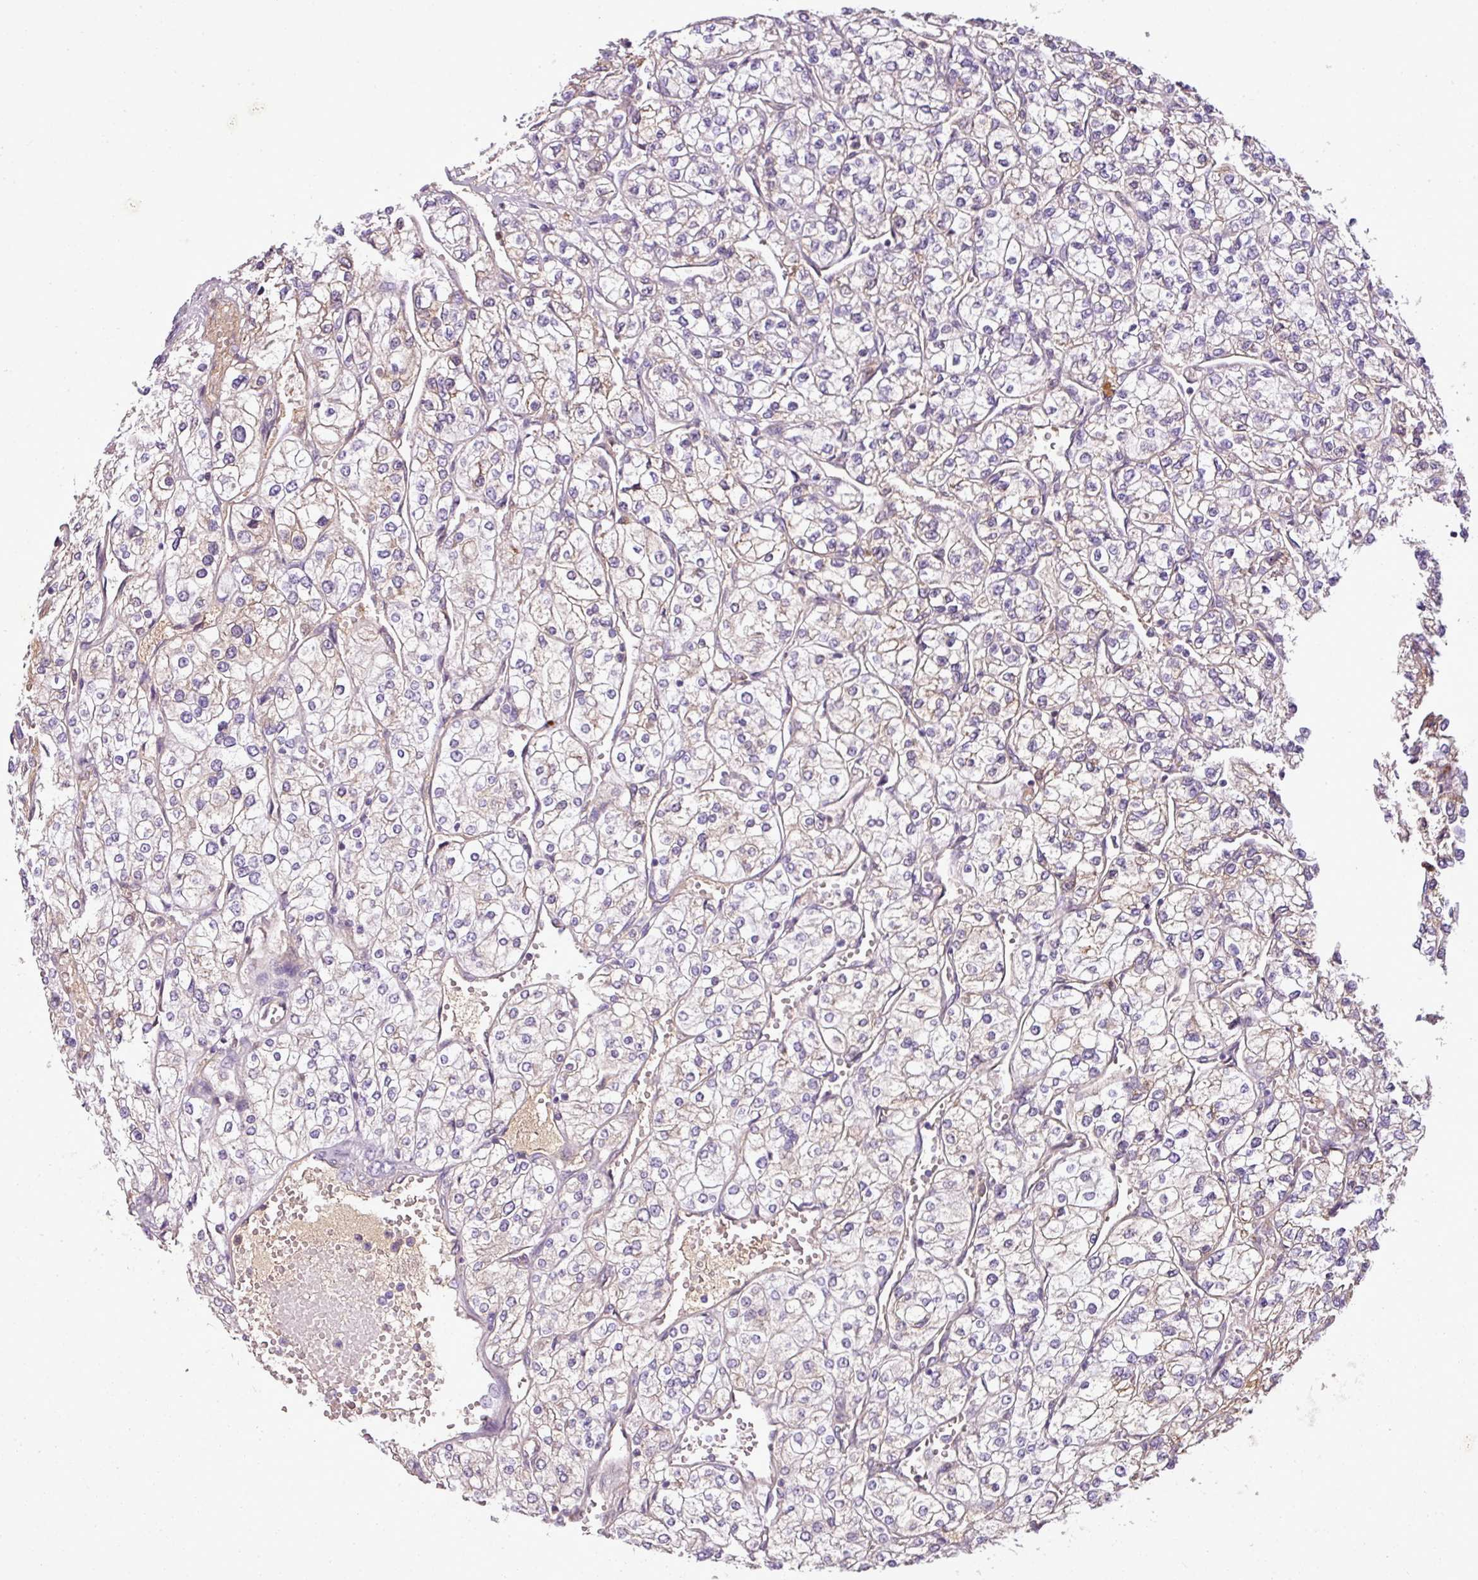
{"staining": {"intensity": "negative", "quantity": "none", "location": "none"}, "tissue": "renal cancer", "cell_type": "Tumor cells", "image_type": "cancer", "snomed": [{"axis": "morphology", "description": "Adenocarcinoma, NOS"}, {"axis": "topography", "description": "Kidney"}], "caption": "There is no significant staining in tumor cells of renal cancer (adenocarcinoma). Brightfield microscopy of IHC stained with DAB (3,3'-diaminobenzidine) (brown) and hematoxylin (blue), captured at high magnification.", "gene": "C4B", "patient": {"sex": "male", "age": 80}}